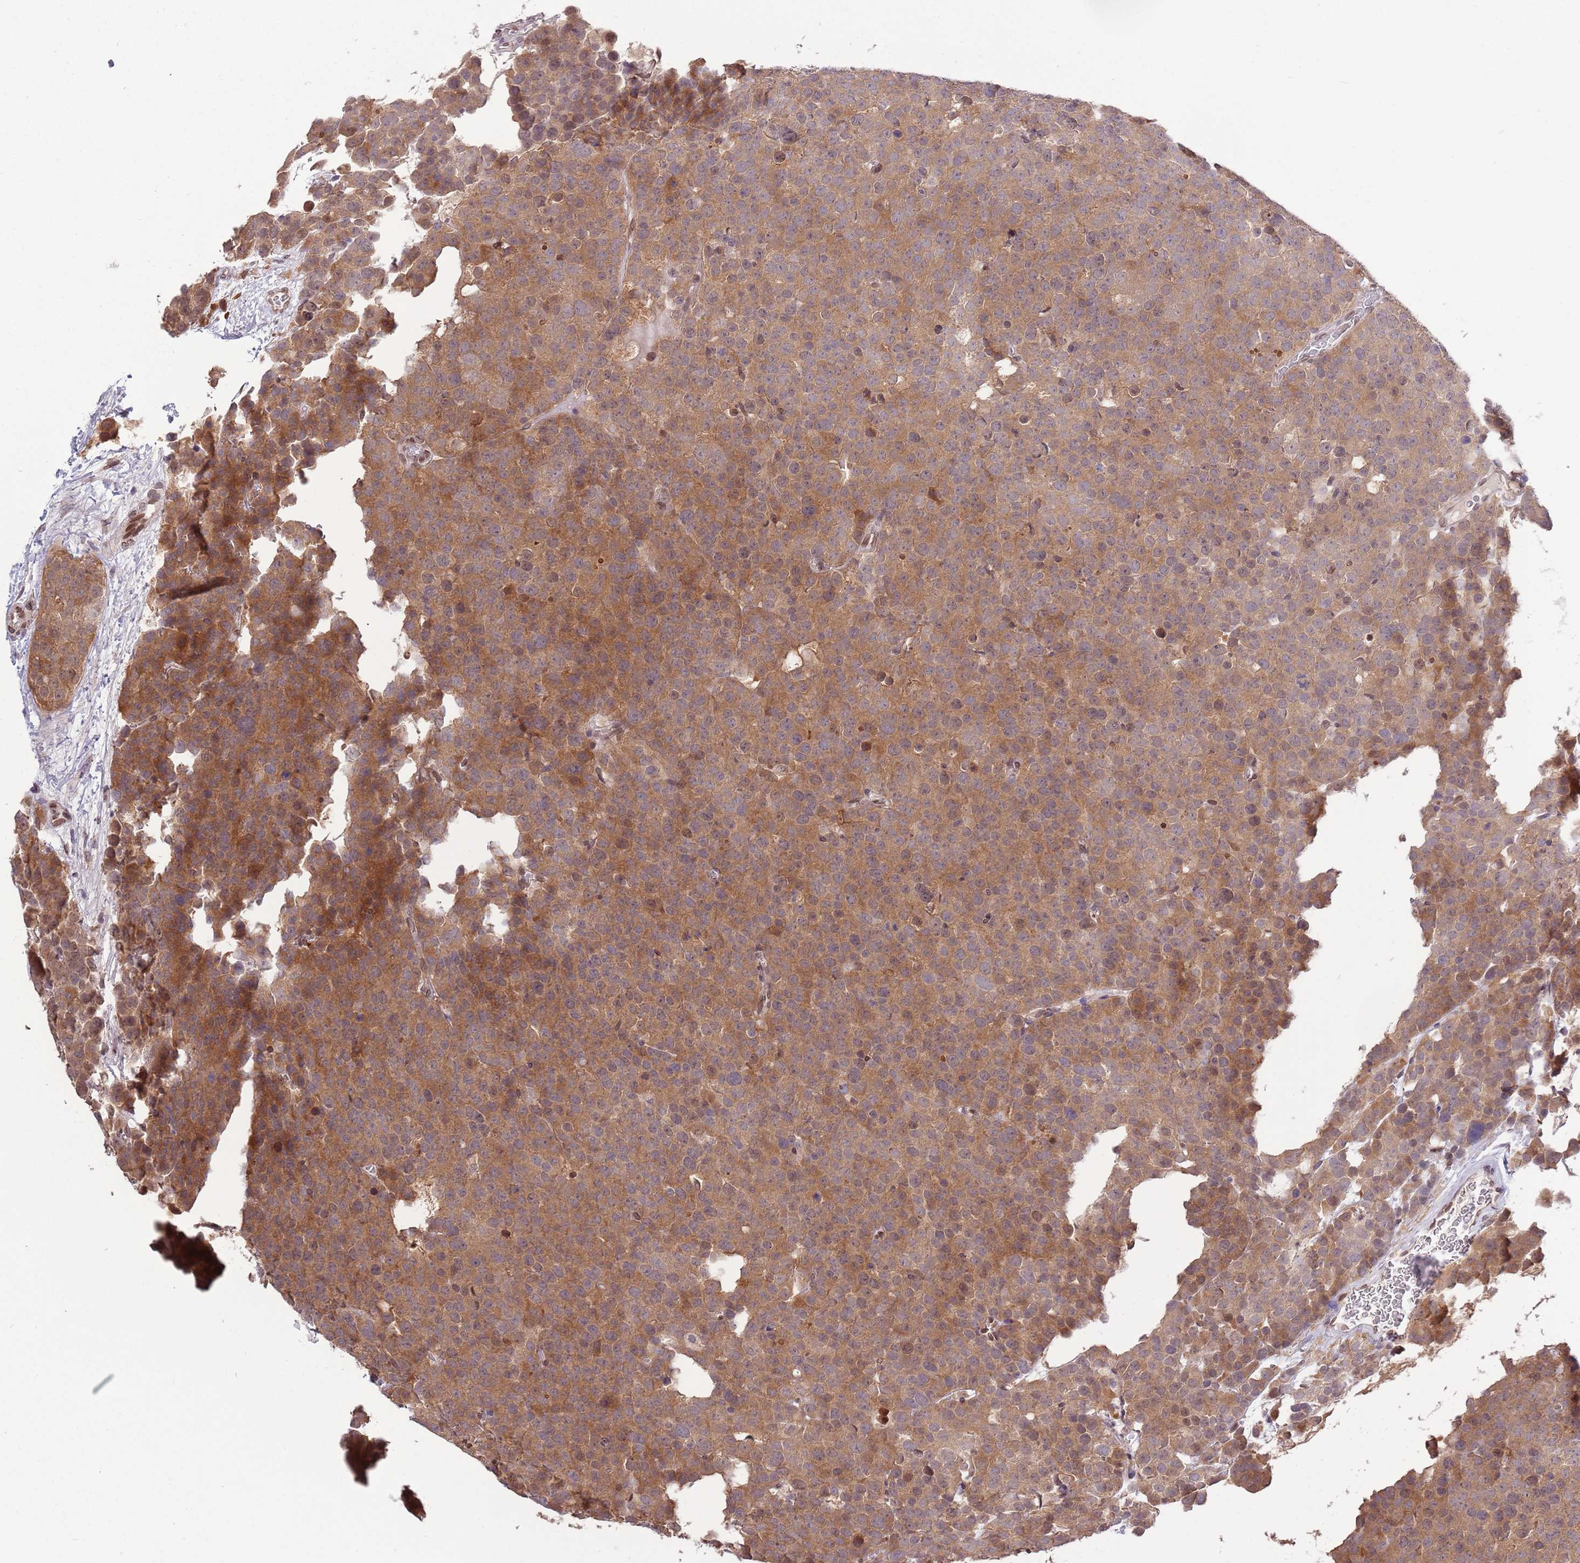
{"staining": {"intensity": "moderate", "quantity": ">75%", "location": "cytoplasmic/membranous,nuclear"}, "tissue": "testis cancer", "cell_type": "Tumor cells", "image_type": "cancer", "snomed": [{"axis": "morphology", "description": "Seminoma, NOS"}, {"axis": "topography", "description": "Testis"}], "caption": "An image of testis cancer (seminoma) stained for a protein exhibits moderate cytoplasmic/membranous and nuclear brown staining in tumor cells.", "gene": "ZNF665", "patient": {"sex": "male", "age": 71}}